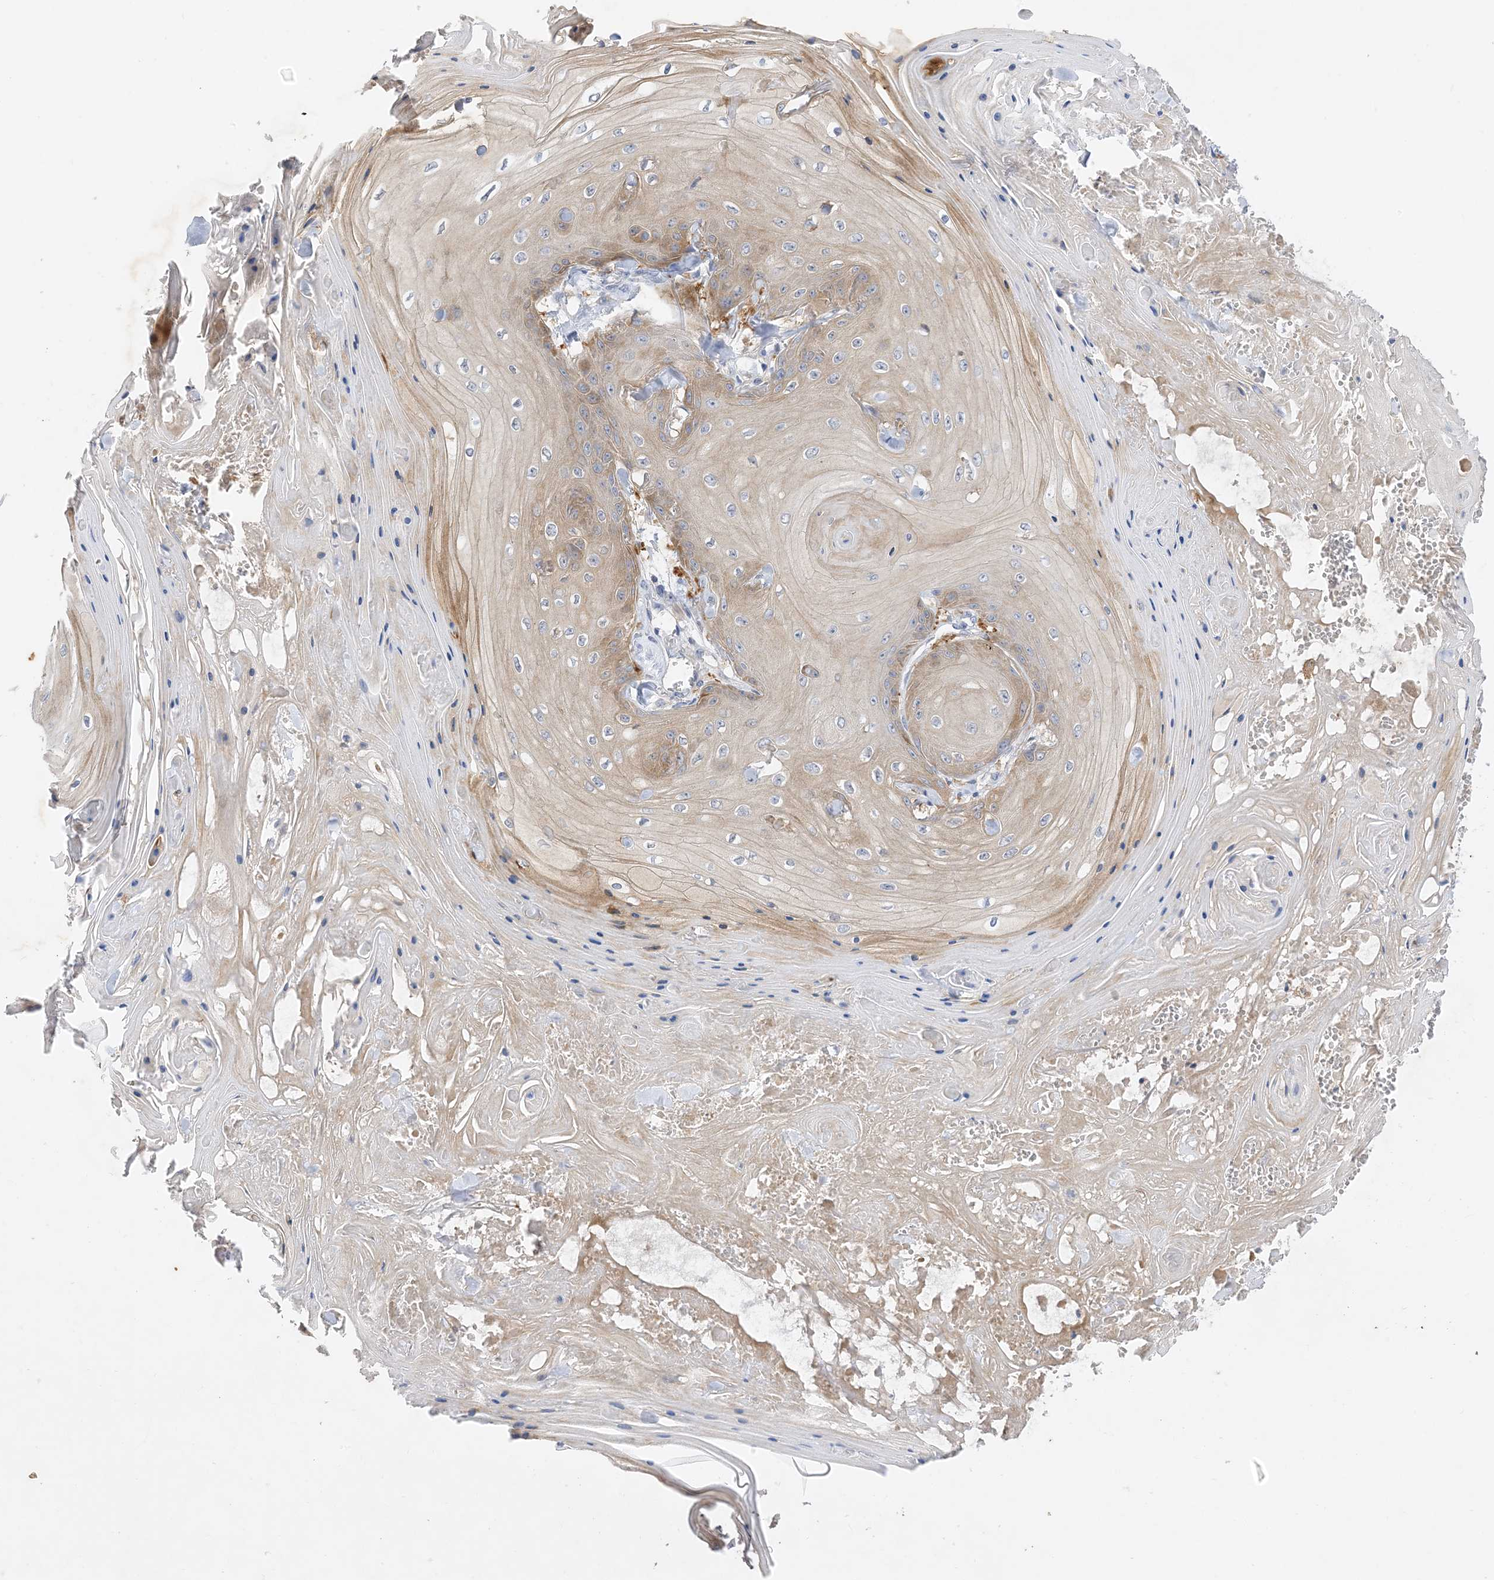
{"staining": {"intensity": "moderate", "quantity": "25%-75%", "location": "cytoplasmic/membranous"}, "tissue": "skin cancer", "cell_type": "Tumor cells", "image_type": "cancer", "snomed": [{"axis": "morphology", "description": "Squamous cell carcinoma, NOS"}, {"axis": "topography", "description": "Skin"}], "caption": "The histopathology image displays immunohistochemical staining of skin cancer. There is moderate cytoplasmic/membranous expression is seen in approximately 25%-75% of tumor cells. The staining is performed using DAB brown chromogen to label protein expression. The nuclei are counter-stained blue using hematoxylin.", "gene": "ARV1", "patient": {"sex": "male", "age": 74}}